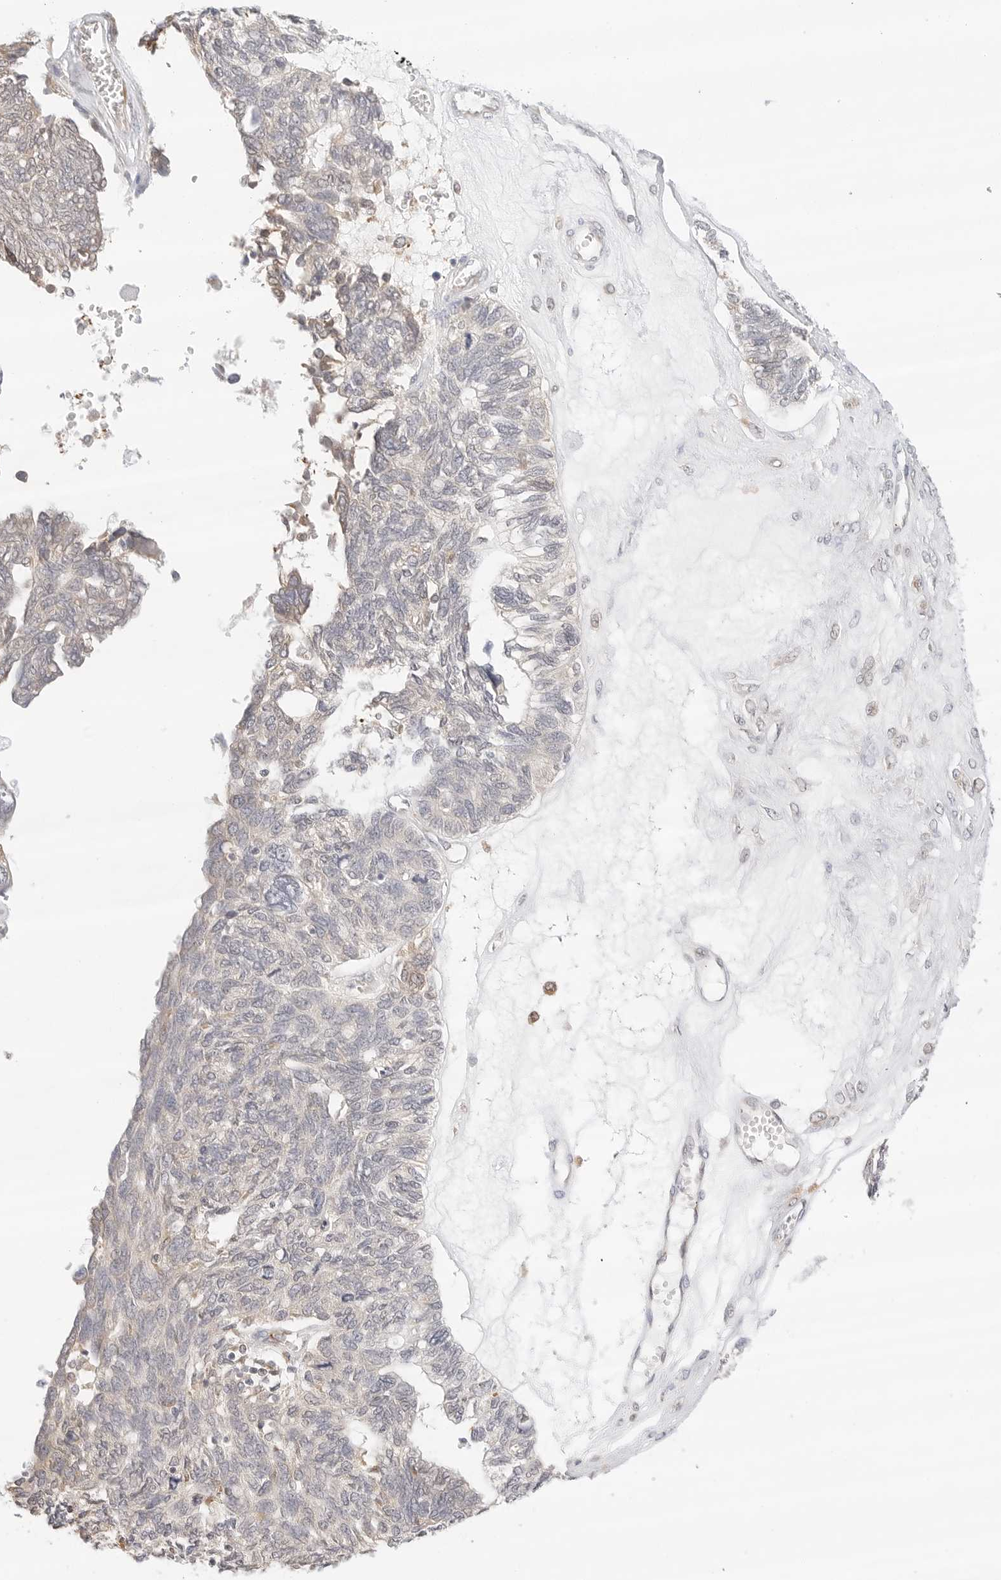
{"staining": {"intensity": "weak", "quantity": "<25%", "location": "cytoplasmic/membranous"}, "tissue": "ovarian cancer", "cell_type": "Tumor cells", "image_type": "cancer", "snomed": [{"axis": "morphology", "description": "Cystadenocarcinoma, serous, NOS"}, {"axis": "topography", "description": "Ovary"}], "caption": "DAB immunohistochemical staining of ovarian serous cystadenocarcinoma exhibits no significant positivity in tumor cells.", "gene": "ERO1B", "patient": {"sex": "female", "age": 79}}